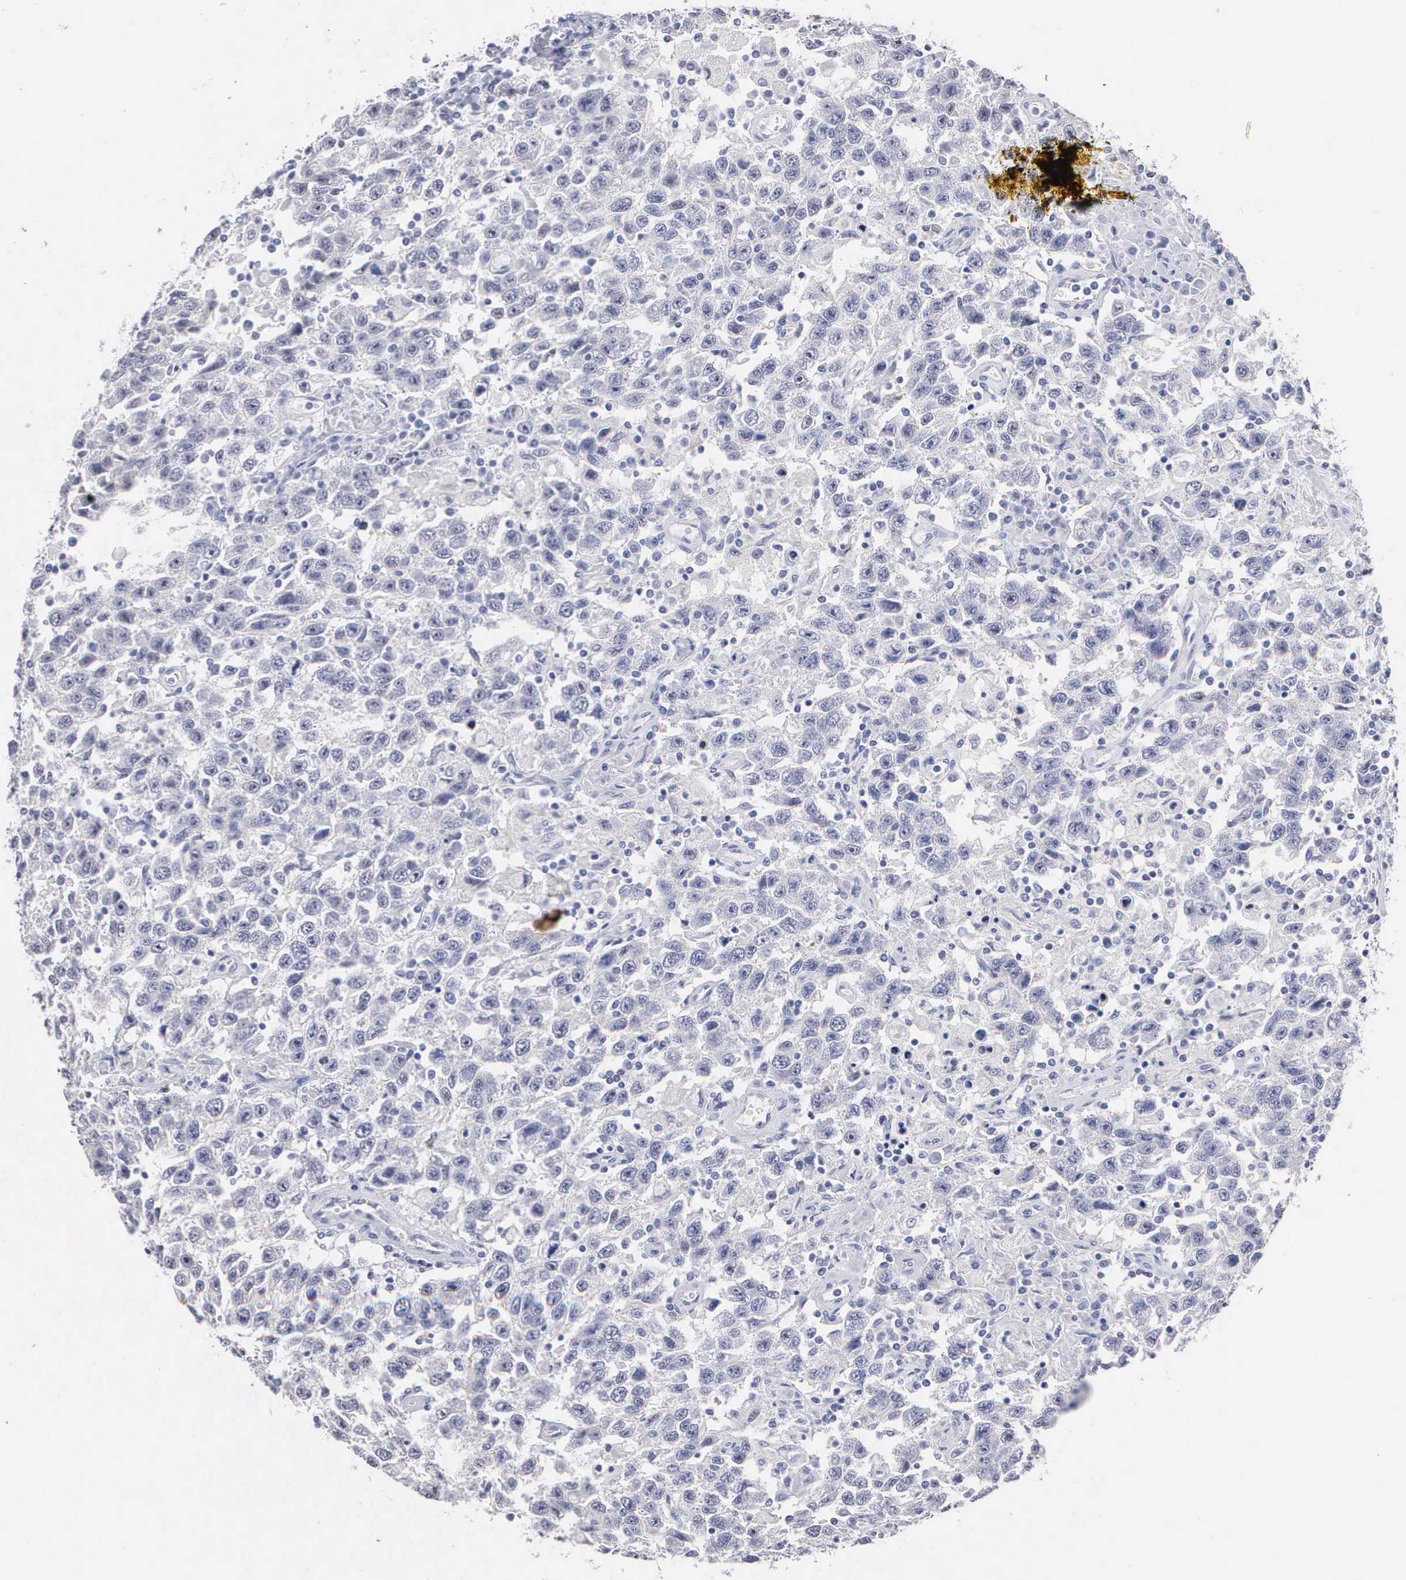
{"staining": {"intensity": "negative", "quantity": "none", "location": "none"}, "tissue": "testis cancer", "cell_type": "Tumor cells", "image_type": "cancer", "snomed": [{"axis": "morphology", "description": "Seminoma, NOS"}, {"axis": "topography", "description": "Testis"}], "caption": "Immunohistochemistry (IHC) photomicrograph of human testis cancer (seminoma) stained for a protein (brown), which reveals no positivity in tumor cells.", "gene": "ELFN2", "patient": {"sex": "male", "age": 41}}